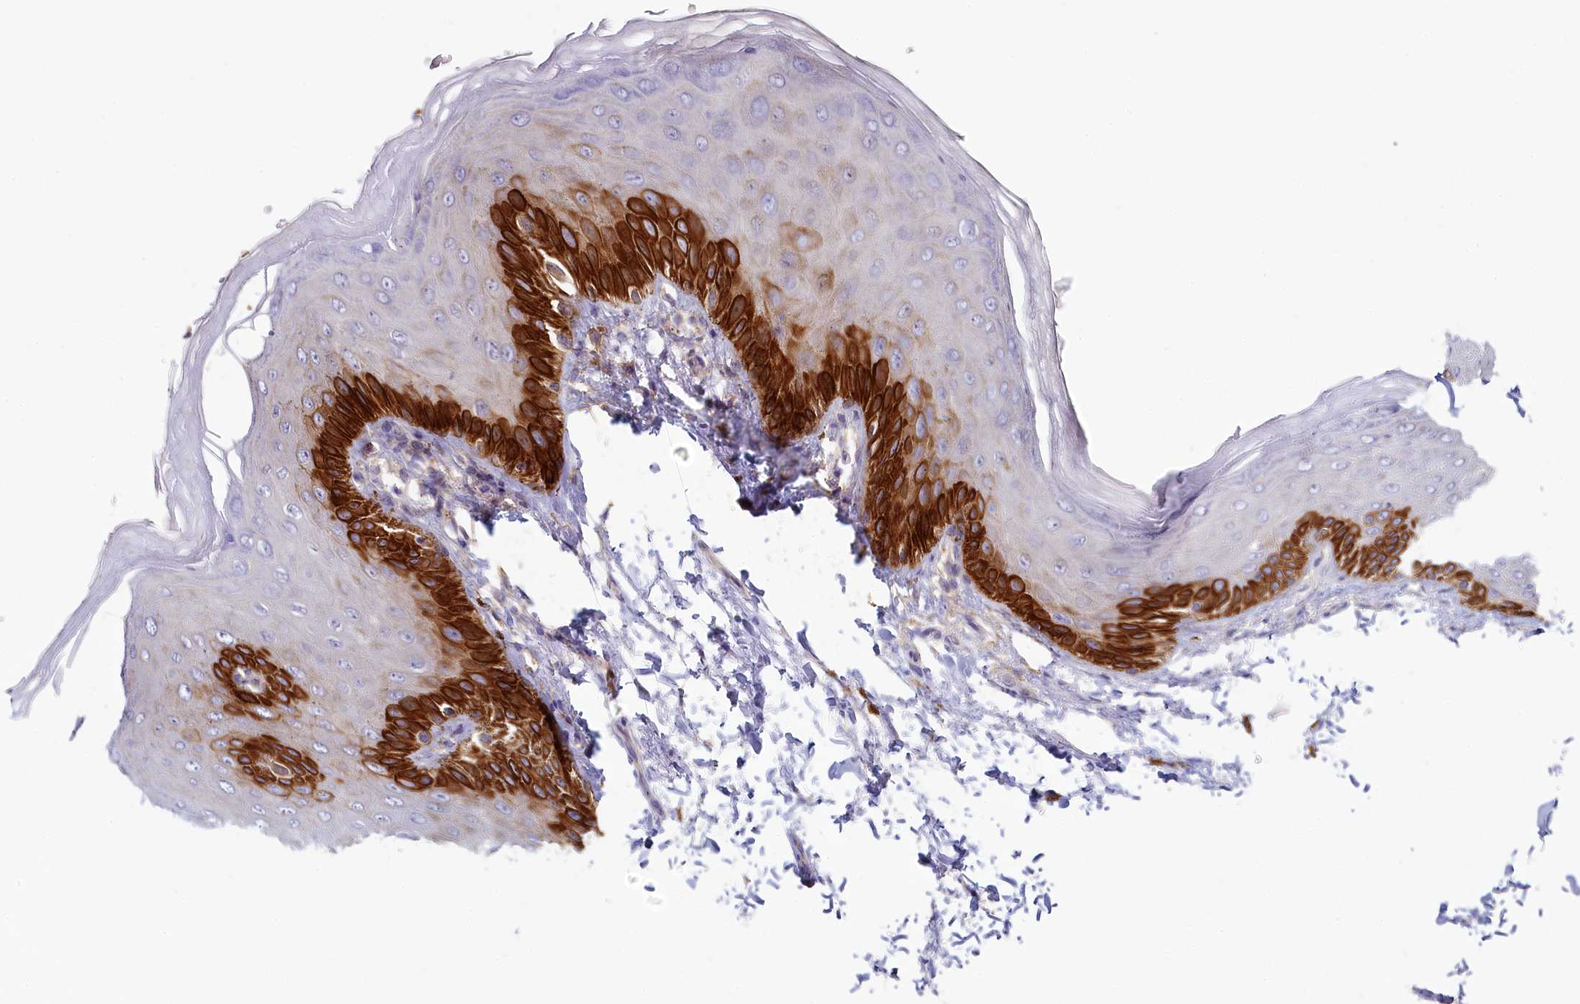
{"staining": {"intensity": "strong", "quantity": "25%-75%", "location": "cytoplasmic/membranous"}, "tissue": "skin", "cell_type": "Epidermal cells", "image_type": "normal", "snomed": [{"axis": "morphology", "description": "Normal tissue, NOS"}, {"axis": "topography", "description": "Anal"}], "caption": "Immunohistochemical staining of normal human skin demonstrates strong cytoplasmic/membranous protein positivity in about 25%-75% of epidermal cells. (brown staining indicates protein expression, while blue staining denotes nuclei).", "gene": "PDE6D", "patient": {"sex": "male", "age": 44}}